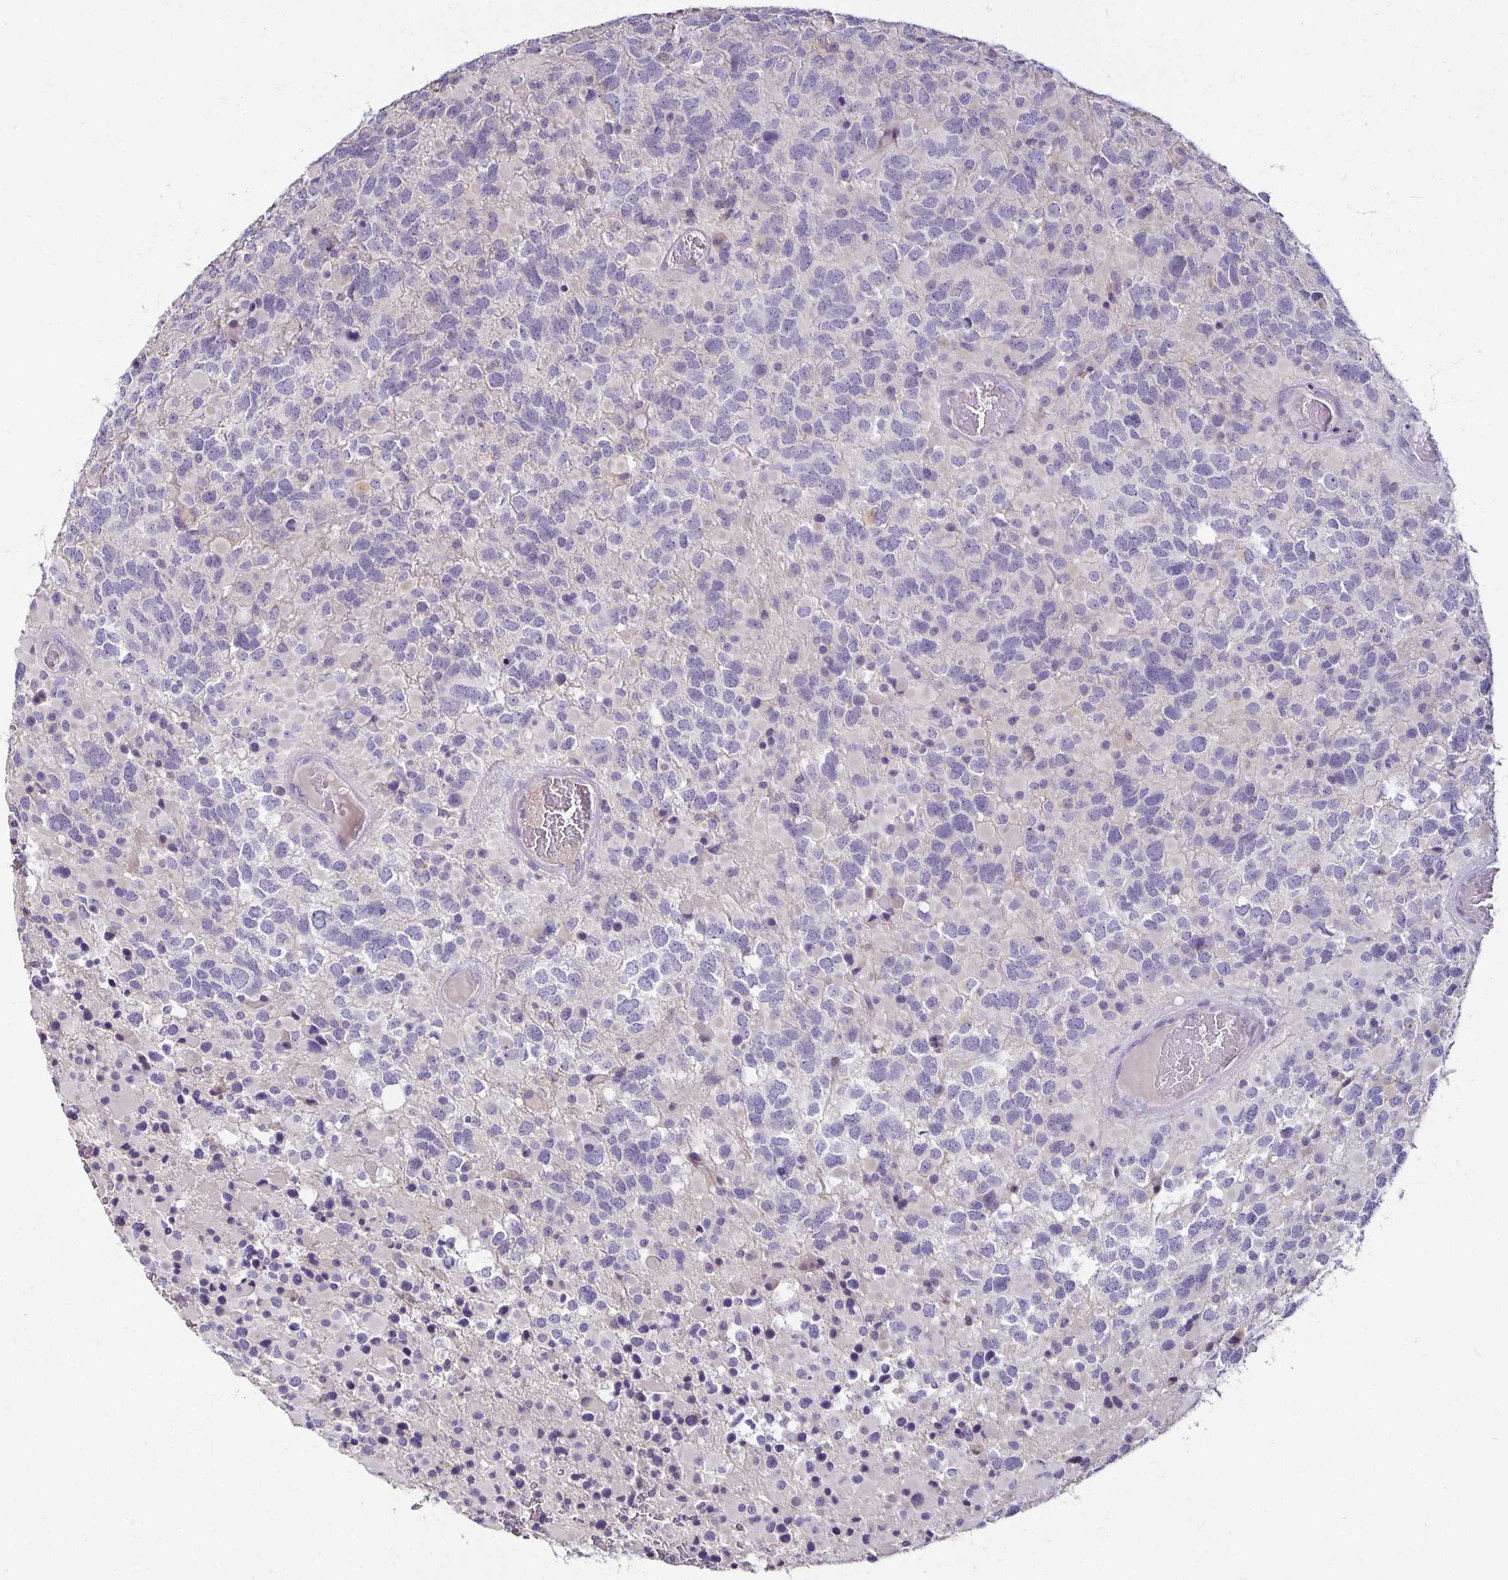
{"staining": {"intensity": "negative", "quantity": "none", "location": "none"}, "tissue": "glioma", "cell_type": "Tumor cells", "image_type": "cancer", "snomed": [{"axis": "morphology", "description": "Glioma, malignant, High grade"}, {"axis": "topography", "description": "Brain"}], "caption": "Tumor cells are negative for brown protein staining in malignant high-grade glioma.", "gene": "CA12", "patient": {"sex": "female", "age": 40}}